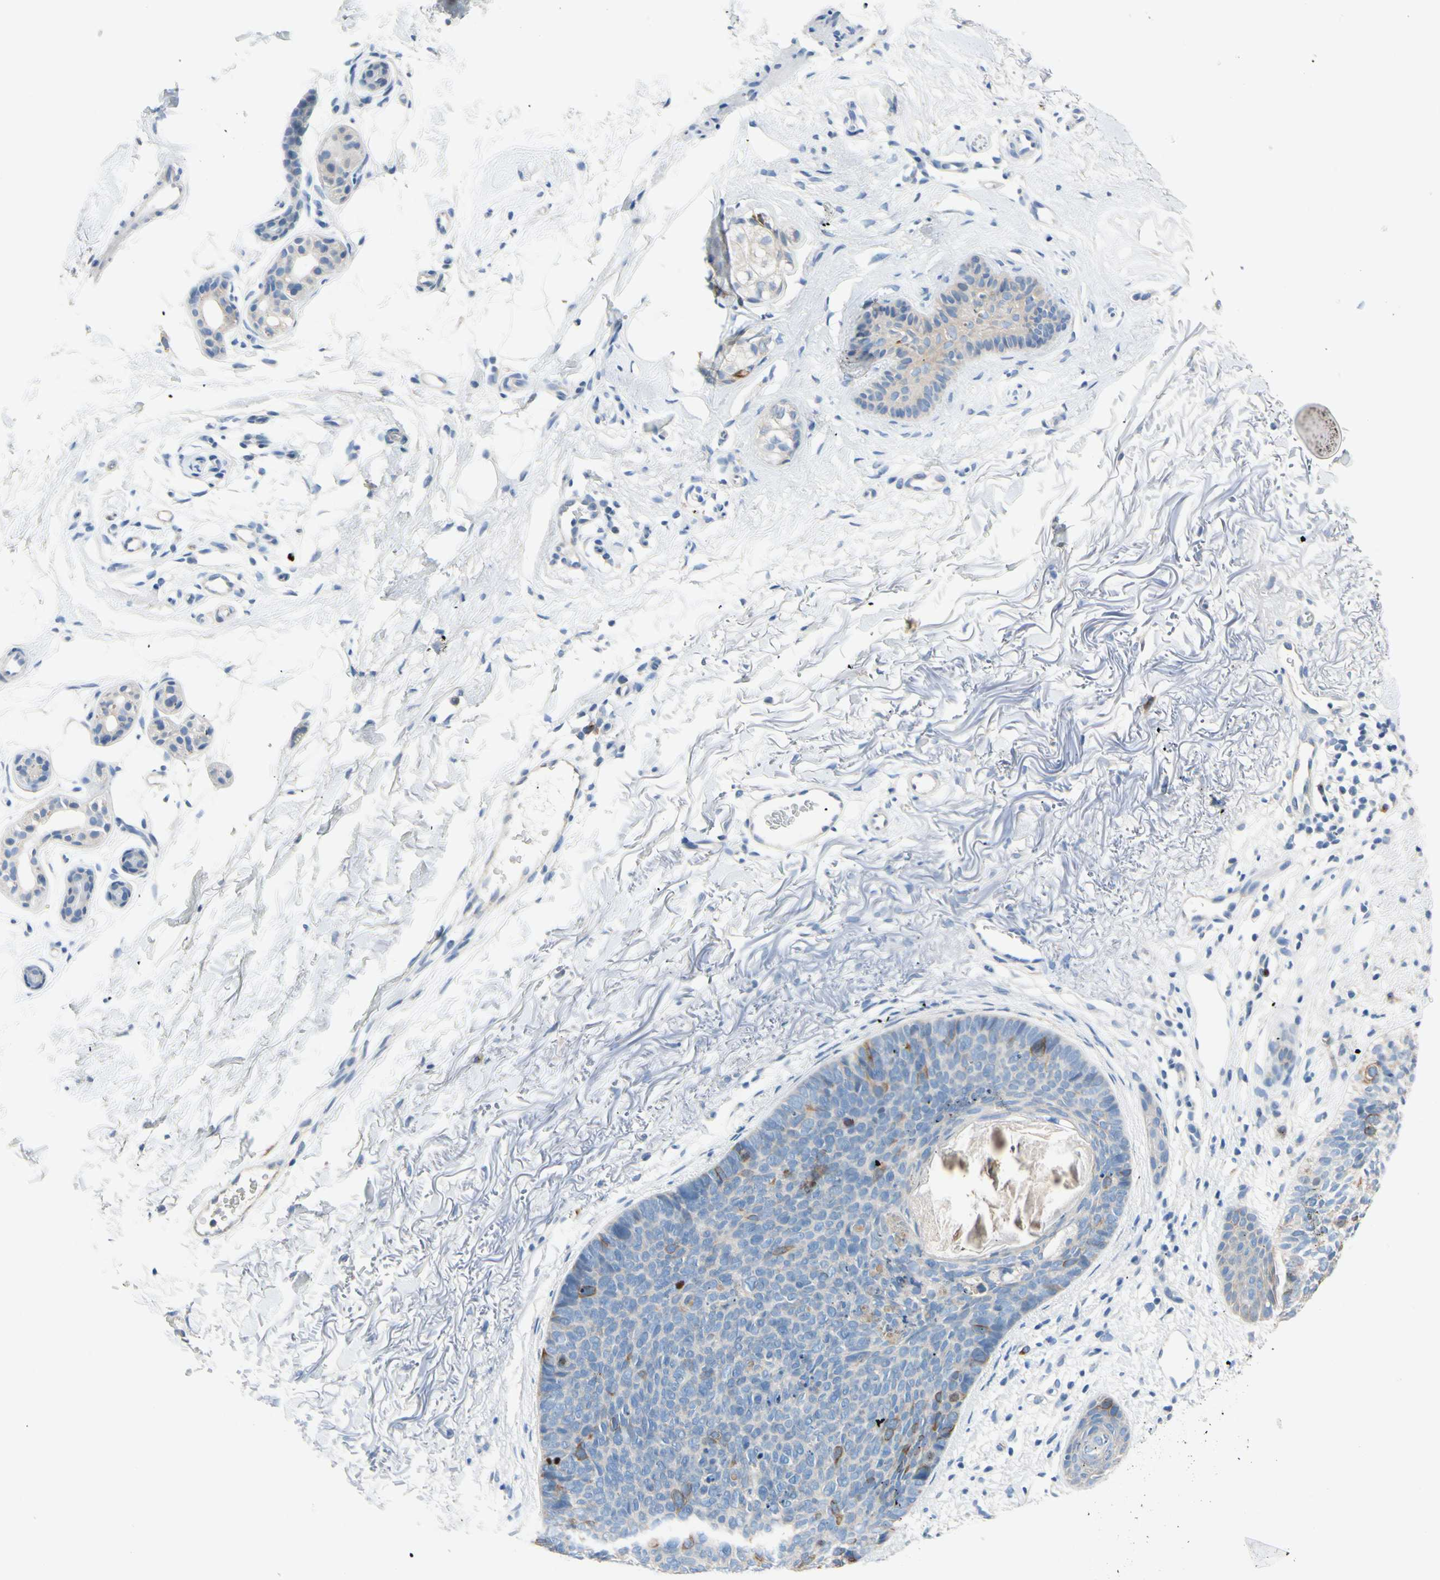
{"staining": {"intensity": "moderate", "quantity": "<25%", "location": "cytoplasmic/membranous"}, "tissue": "skin cancer", "cell_type": "Tumor cells", "image_type": "cancer", "snomed": [{"axis": "morphology", "description": "Basal cell carcinoma"}, {"axis": "topography", "description": "Skin"}], "caption": "Skin cancer (basal cell carcinoma) was stained to show a protein in brown. There is low levels of moderate cytoplasmic/membranous expression in approximately <25% of tumor cells.", "gene": "CKAP2", "patient": {"sex": "female", "age": 70}}